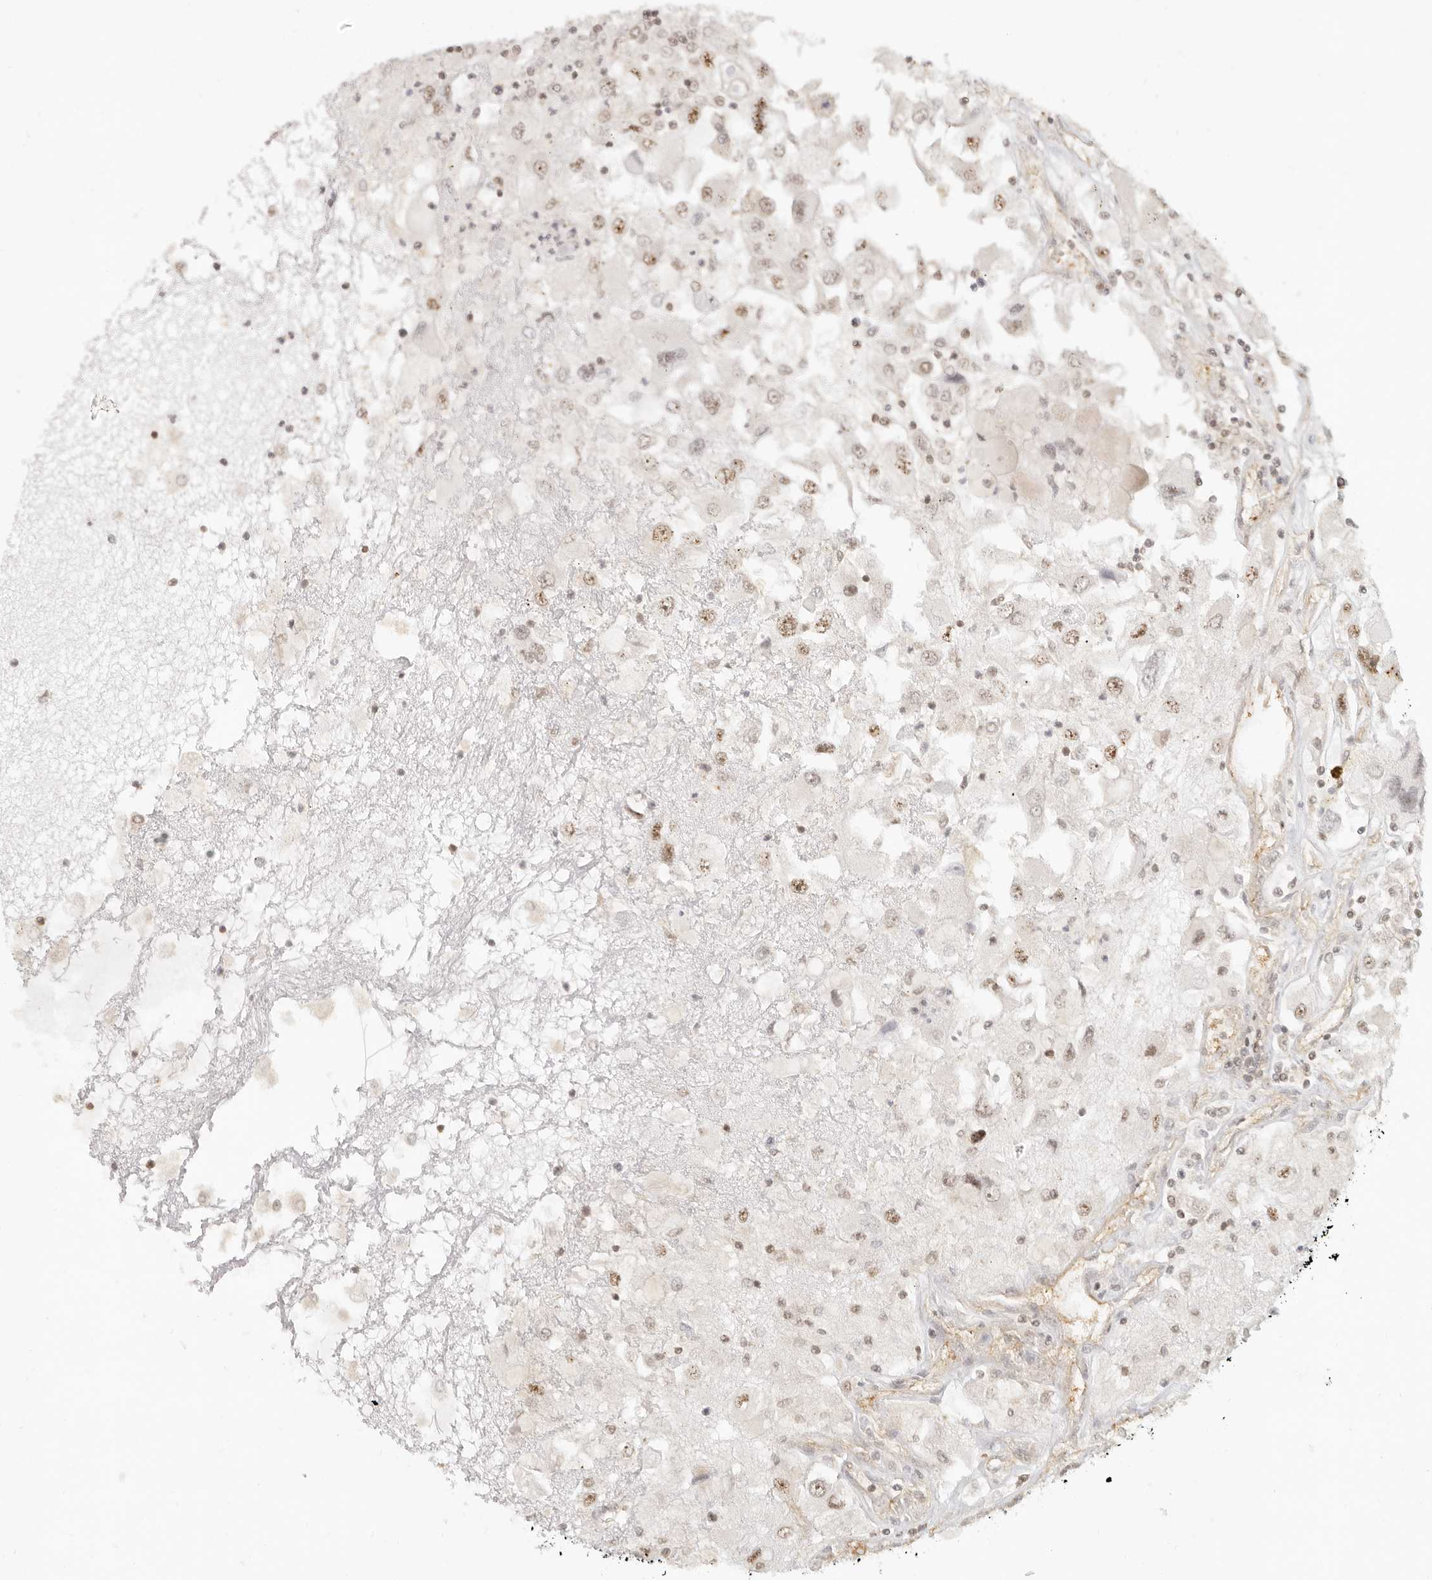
{"staining": {"intensity": "weak", "quantity": ">75%", "location": "nuclear"}, "tissue": "renal cancer", "cell_type": "Tumor cells", "image_type": "cancer", "snomed": [{"axis": "morphology", "description": "Adenocarcinoma, NOS"}, {"axis": "topography", "description": "Kidney"}], "caption": "Renal cancer (adenocarcinoma) tissue exhibits weak nuclear staining in approximately >75% of tumor cells", "gene": "BAP1", "patient": {"sex": "female", "age": 52}}